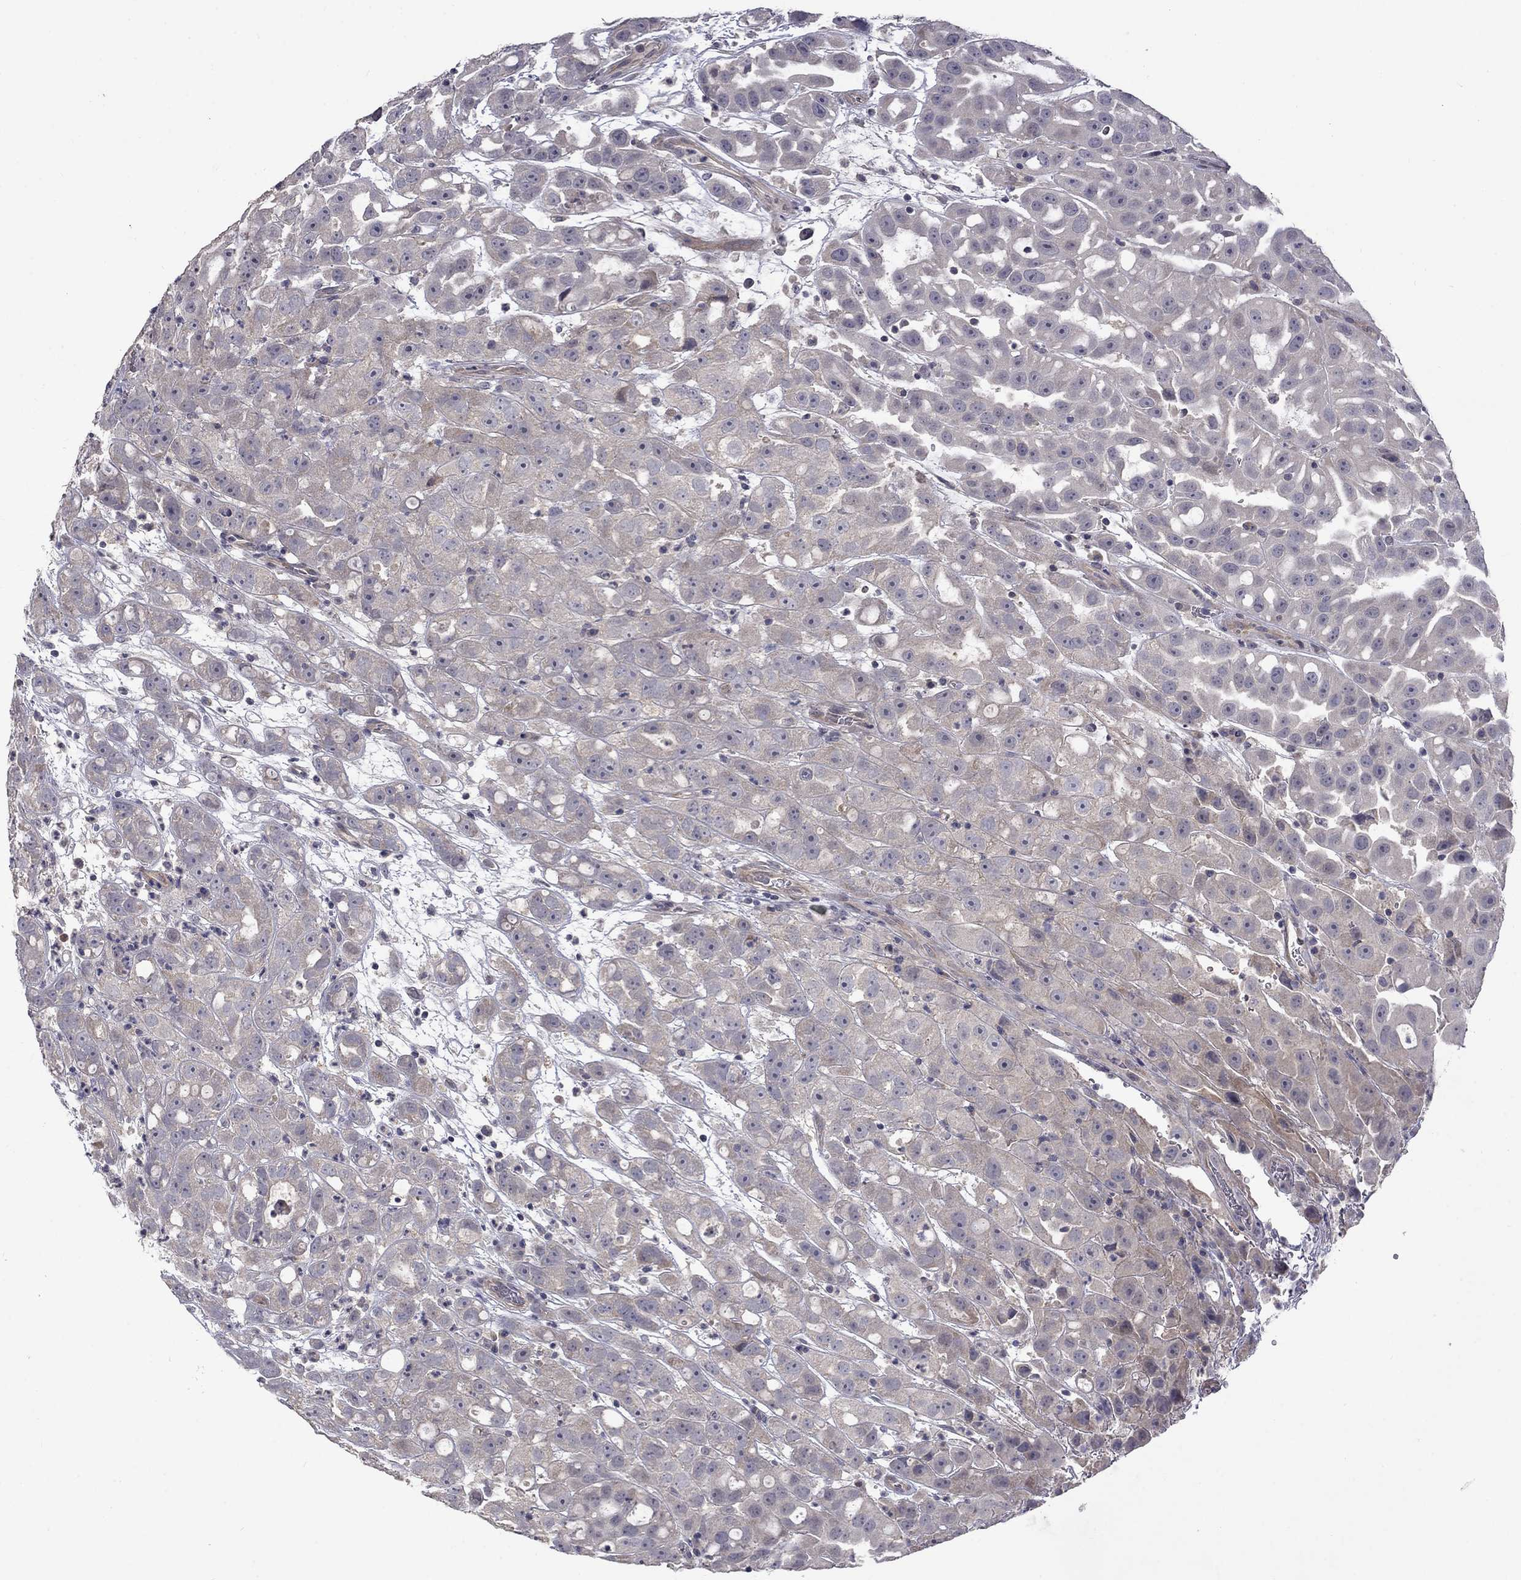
{"staining": {"intensity": "negative", "quantity": "none", "location": "none"}, "tissue": "urothelial cancer", "cell_type": "Tumor cells", "image_type": "cancer", "snomed": [{"axis": "morphology", "description": "Urothelial carcinoma, High grade"}, {"axis": "topography", "description": "Urinary bladder"}], "caption": "A photomicrograph of urothelial carcinoma (high-grade) stained for a protein shows no brown staining in tumor cells. The staining is performed using DAB brown chromogen with nuclei counter-stained in using hematoxylin.", "gene": "SLC39A14", "patient": {"sex": "female", "age": 41}}